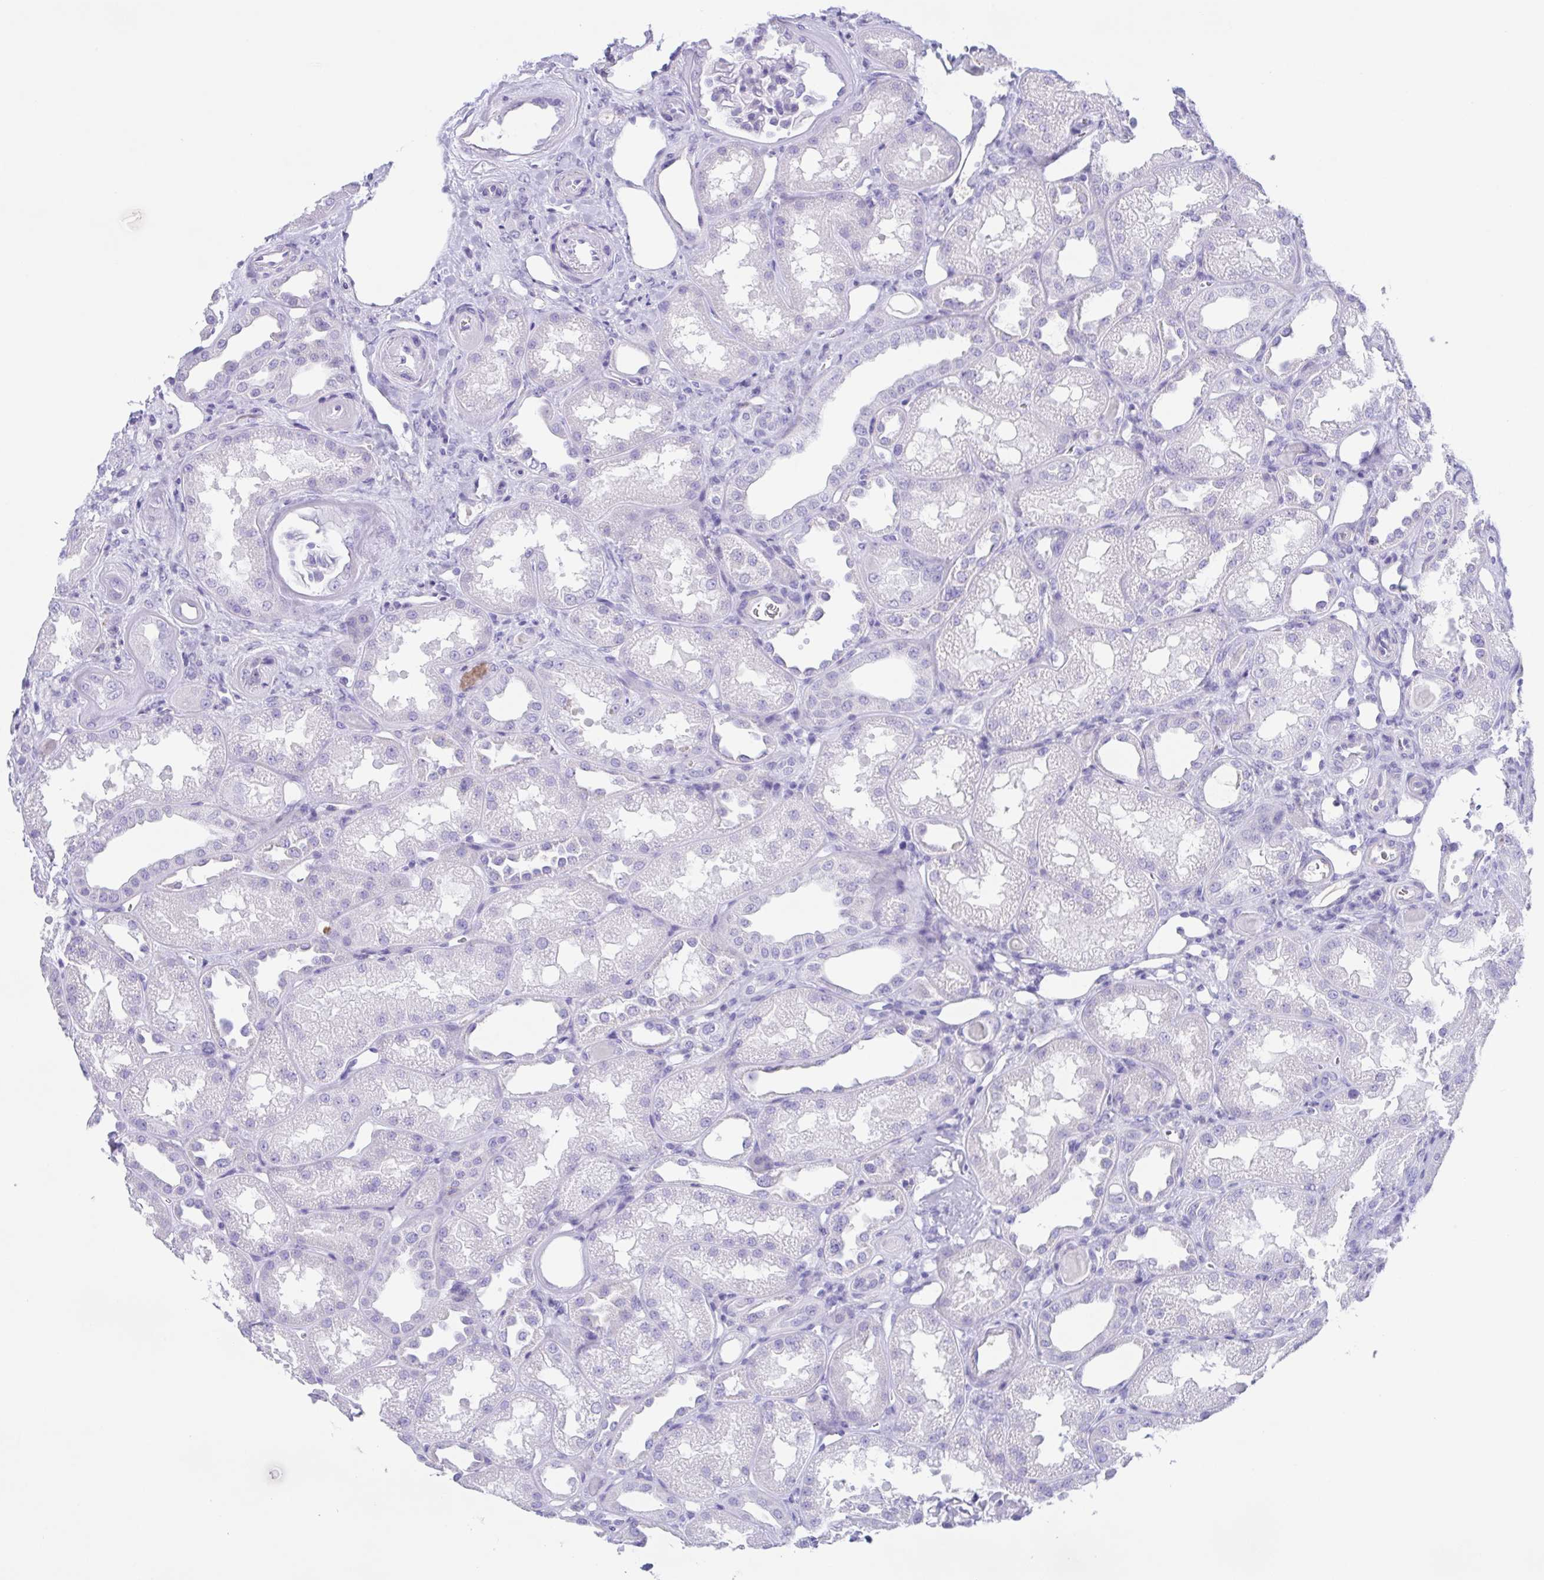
{"staining": {"intensity": "negative", "quantity": "none", "location": "none"}, "tissue": "kidney", "cell_type": "Cells in glomeruli", "image_type": "normal", "snomed": [{"axis": "morphology", "description": "Normal tissue, NOS"}, {"axis": "topography", "description": "Kidney"}], "caption": "A high-resolution photomicrograph shows immunohistochemistry staining of benign kidney, which exhibits no significant staining in cells in glomeruli.", "gene": "ARPP21", "patient": {"sex": "male", "age": 61}}